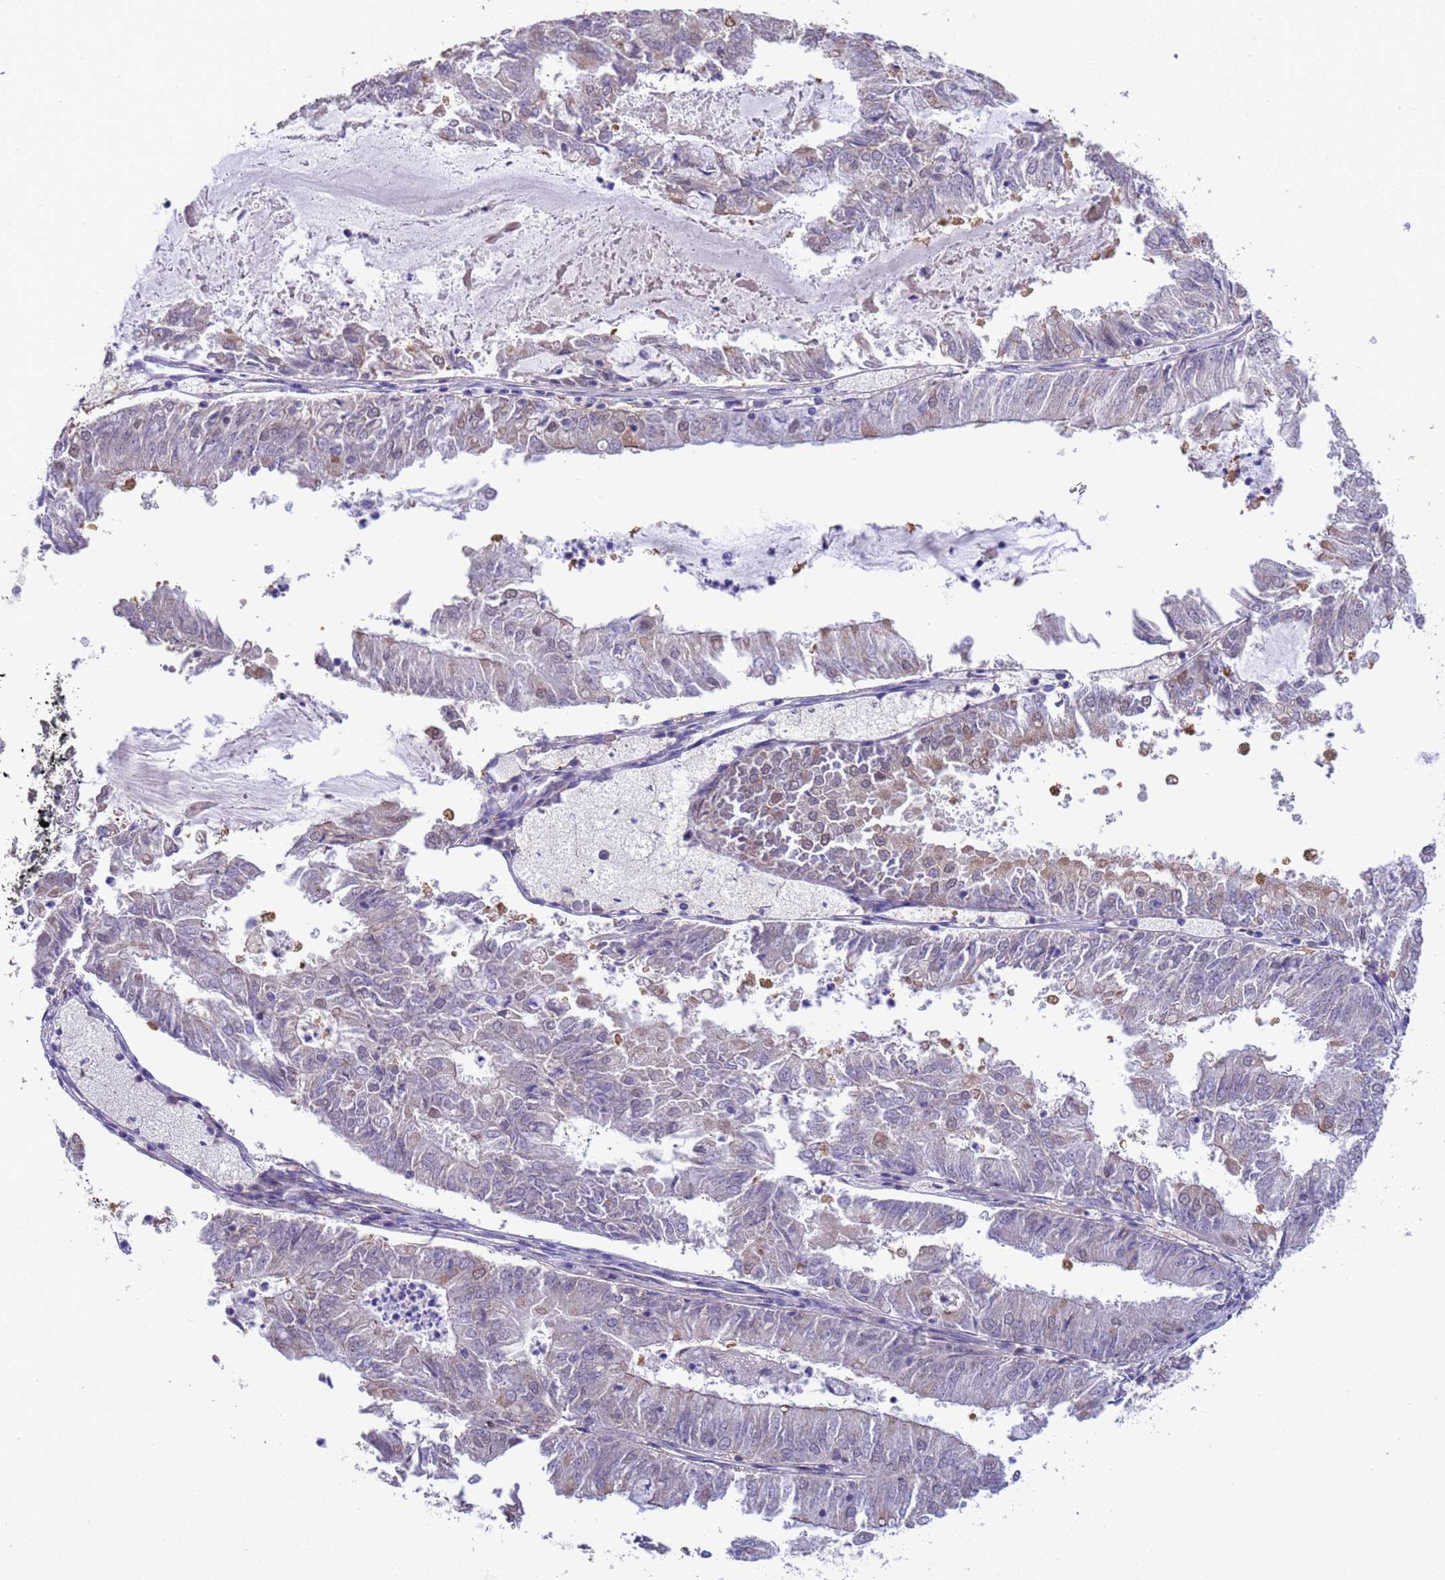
{"staining": {"intensity": "negative", "quantity": "none", "location": "none"}, "tissue": "endometrial cancer", "cell_type": "Tumor cells", "image_type": "cancer", "snomed": [{"axis": "morphology", "description": "Adenocarcinoma, NOS"}, {"axis": "topography", "description": "Endometrium"}], "caption": "The image displays no staining of tumor cells in adenocarcinoma (endometrial). The staining was performed using DAB (3,3'-diaminobenzidine) to visualize the protein expression in brown, while the nuclei were stained in blue with hematoxylin (Magnification: 20x).", "gene": "NPHP1", "patient": {"sex": "female", "age": 57}}